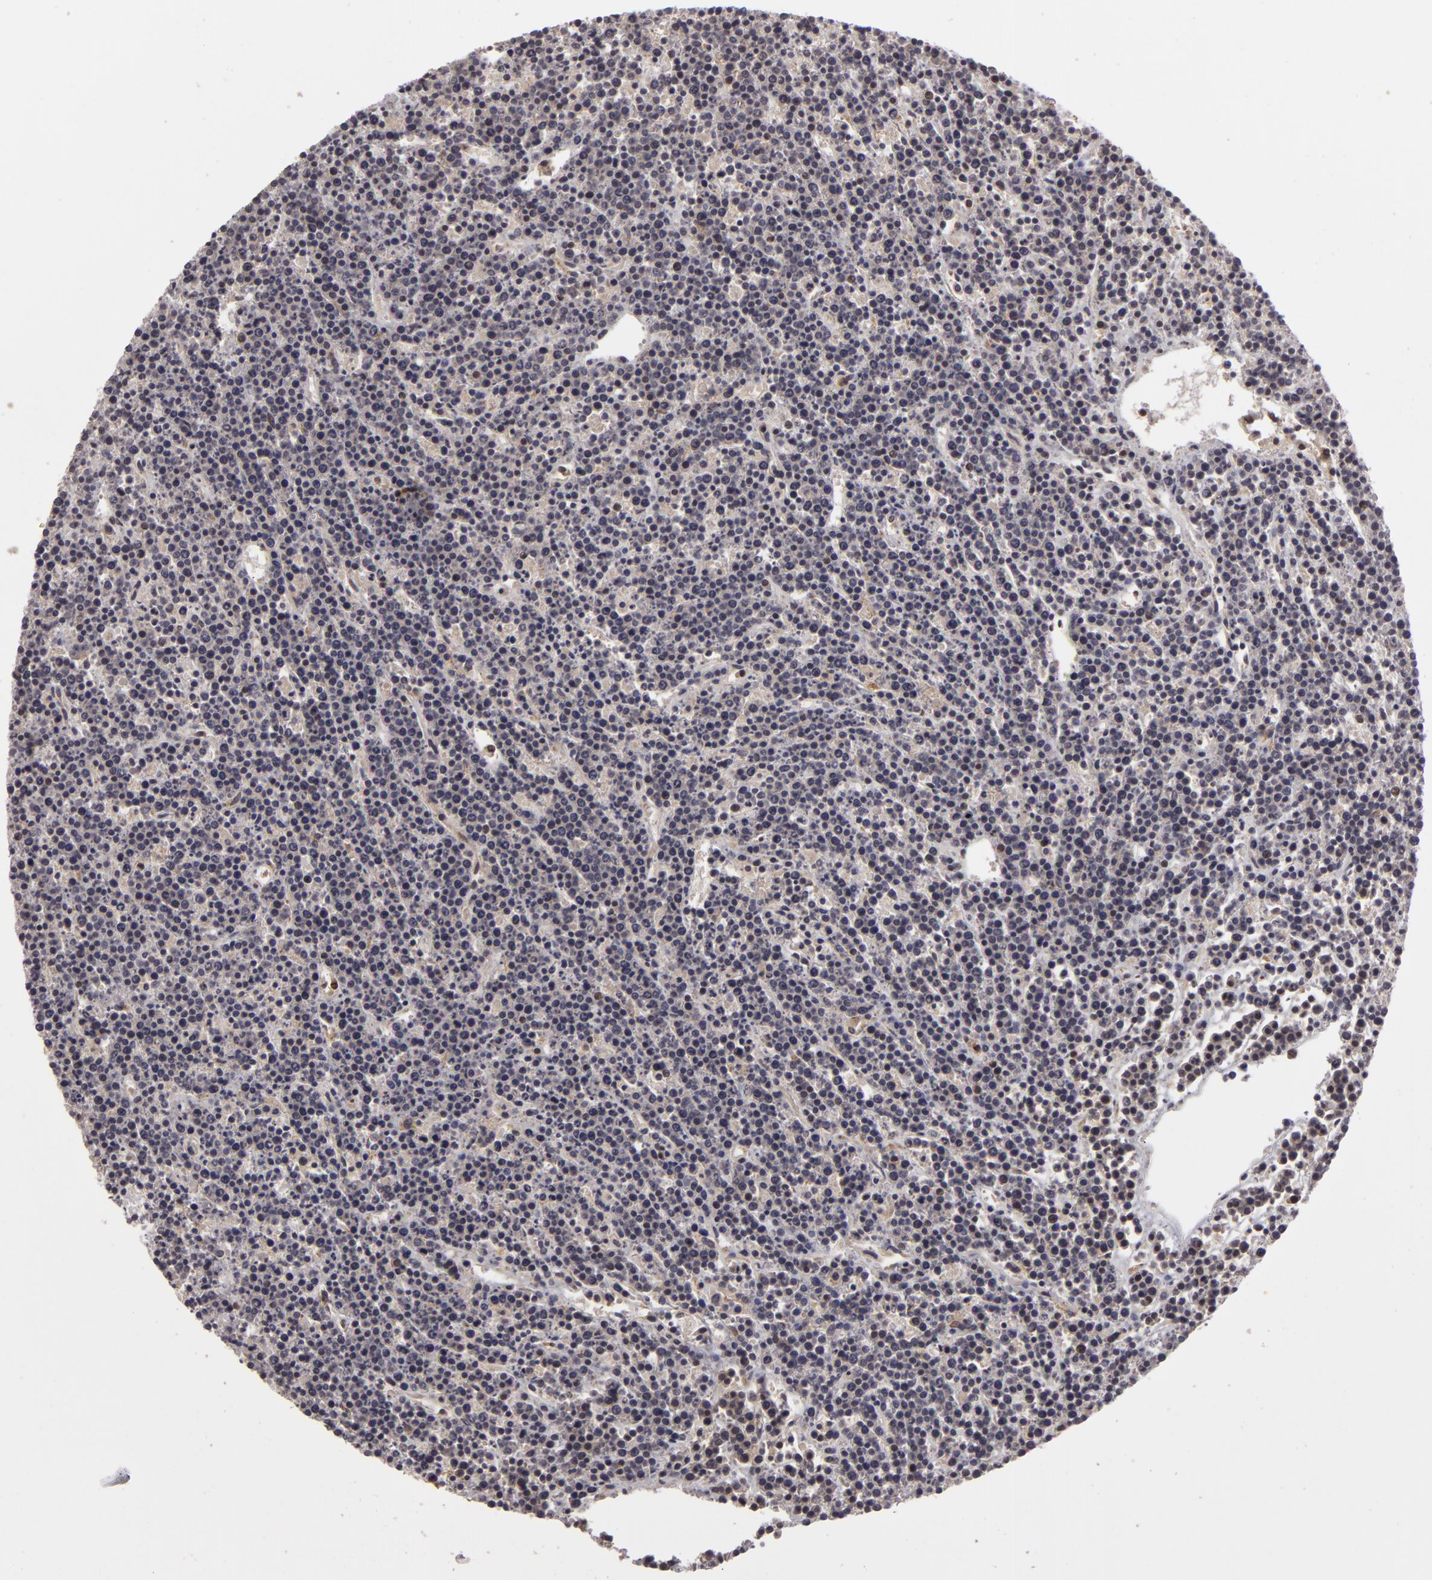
{"staining": {"intensity": "weak", "quantity": "<25%", "location": "nuclear"}, "tissue": "lymphoma", "cell_type": "Tumor cells", "image_type": "cancer", "snomed": [{"axis": "morphology", "description": "Malignant lymphoma, non-Hodgkin's type, High grade"}, {"axis": "topography", "description": "Ovary"}], "caption": "Protein analysis of lymphoma displays no significant expression in tumor cells.", "gene": "ZNF133", "patient": {"sex": "female", "age": 56}}